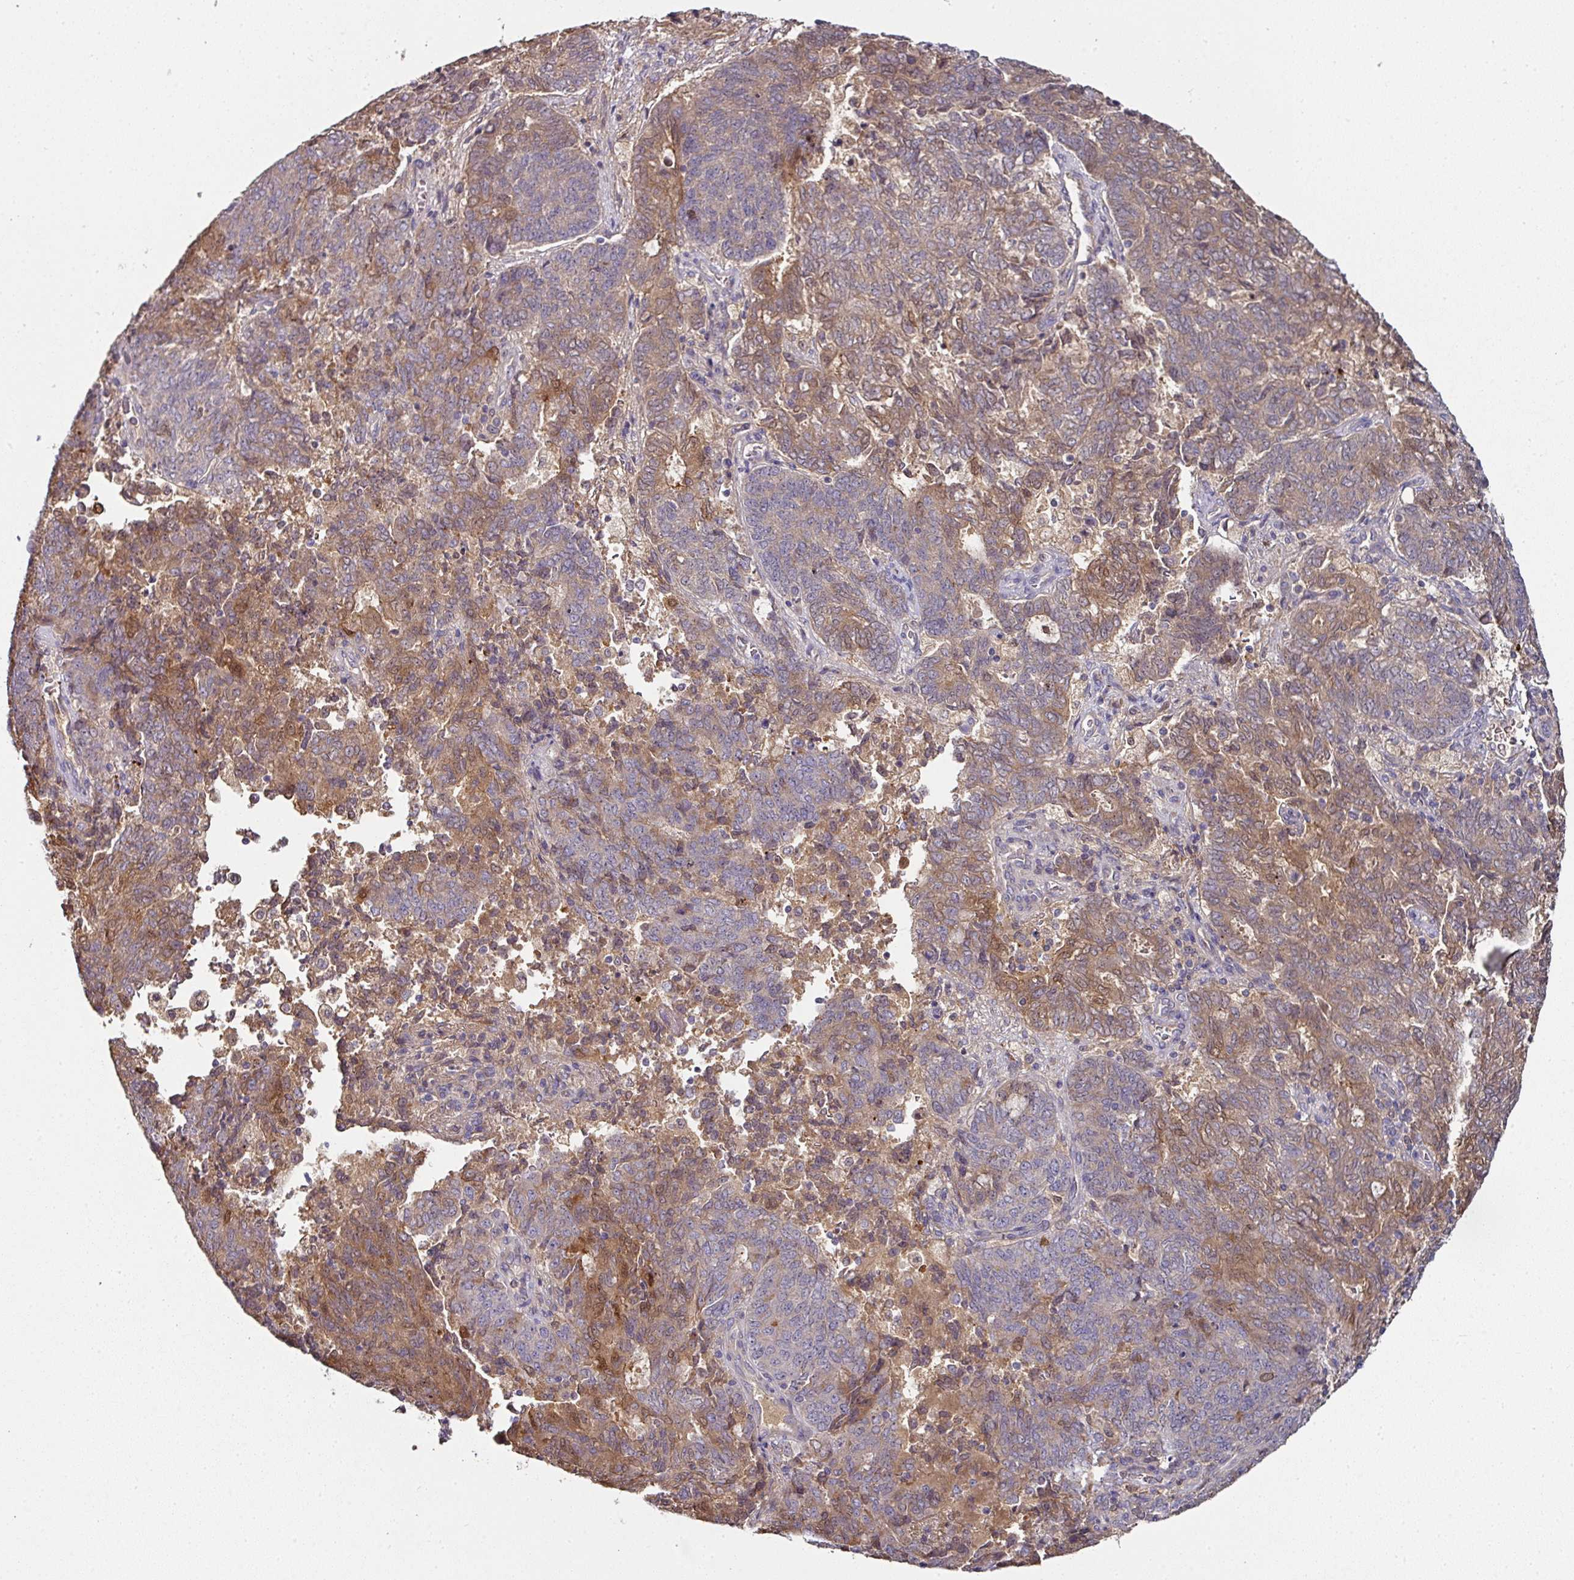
{"staining": {"intensity": "moderate", "quantity": "25%-75%", "location": "cytoplasmic/membranous"}, "tissue": "endometrial cancer", "cell_type": "Tumor cells", "image_type": "cancer", "snomed": [{"axis": "morphology", "description": "Adenocarcinoma, NOS"}, {"axis": "topography", "description": "Endometrium"}], "caption": "Immunohistochemical staining of human endometrial cancer (adenocarcinoma) shows moderate cytoplasmic/membranous protein positivity in approximately 25%-75% of tumor cells. (Stains: DAB (3,3'-diaminobenzidine) in brown, nuclei in blue, Microscopy: brightfield microscopy at high magnification).", "gene": "CTDSP2", "patient": {"sex": "female", "age": 80}}